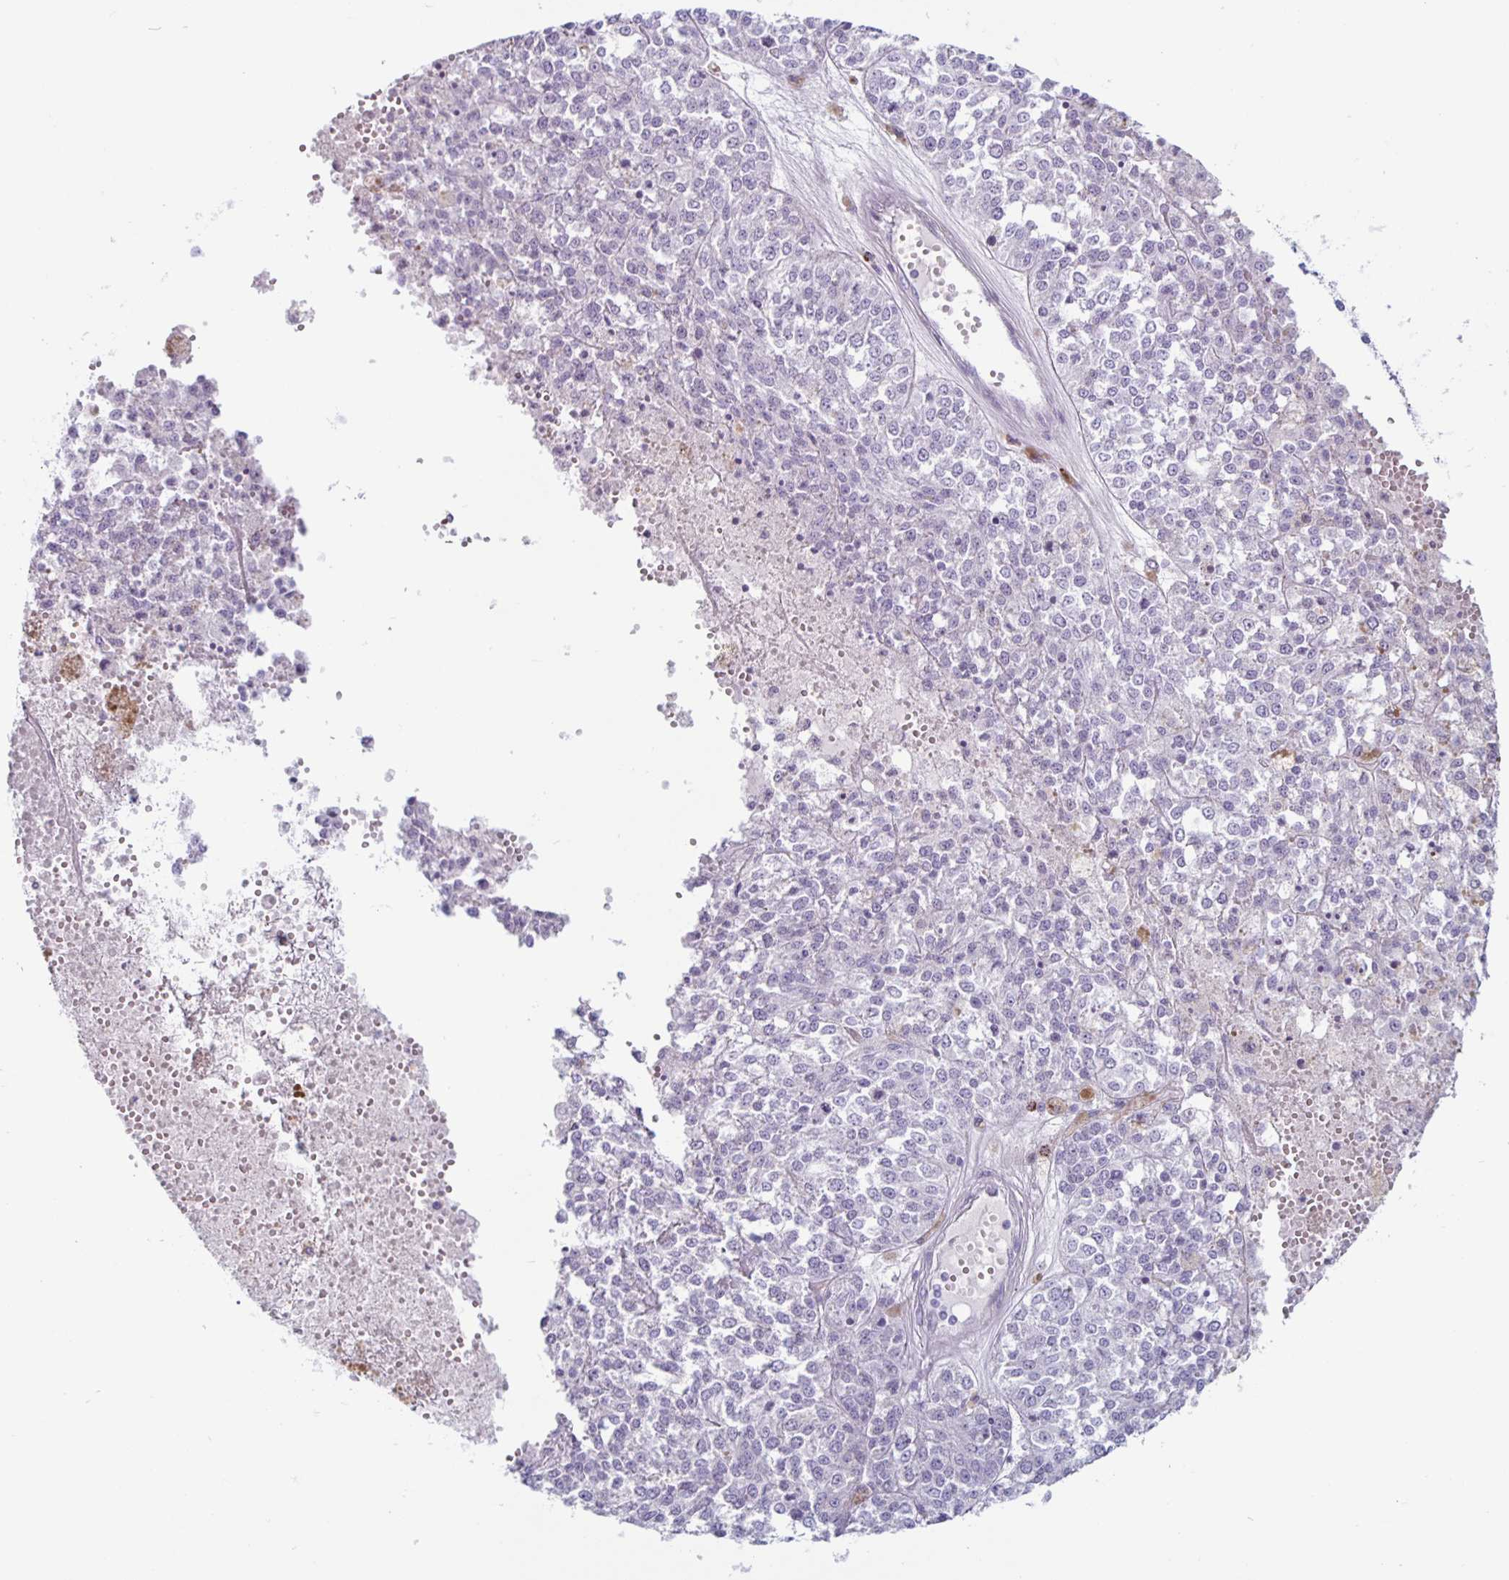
{"staining": {"intensity": "negative", "quantity": "none", "location": "none"}, "tissue": "melanoma", "cell_type": "Tumor cells", "image_type": "cancer", "snomed": [{"axis": "morphology", "description": "Malignant melanoma, Metastatic site"}, {"axis": "topography", "description": "Lymph node"}], "caption": "Tumor cells show no significant protein expression in melanoma.", "gene": "GZMK", "patient": {"sex": "female", "age": 64}}